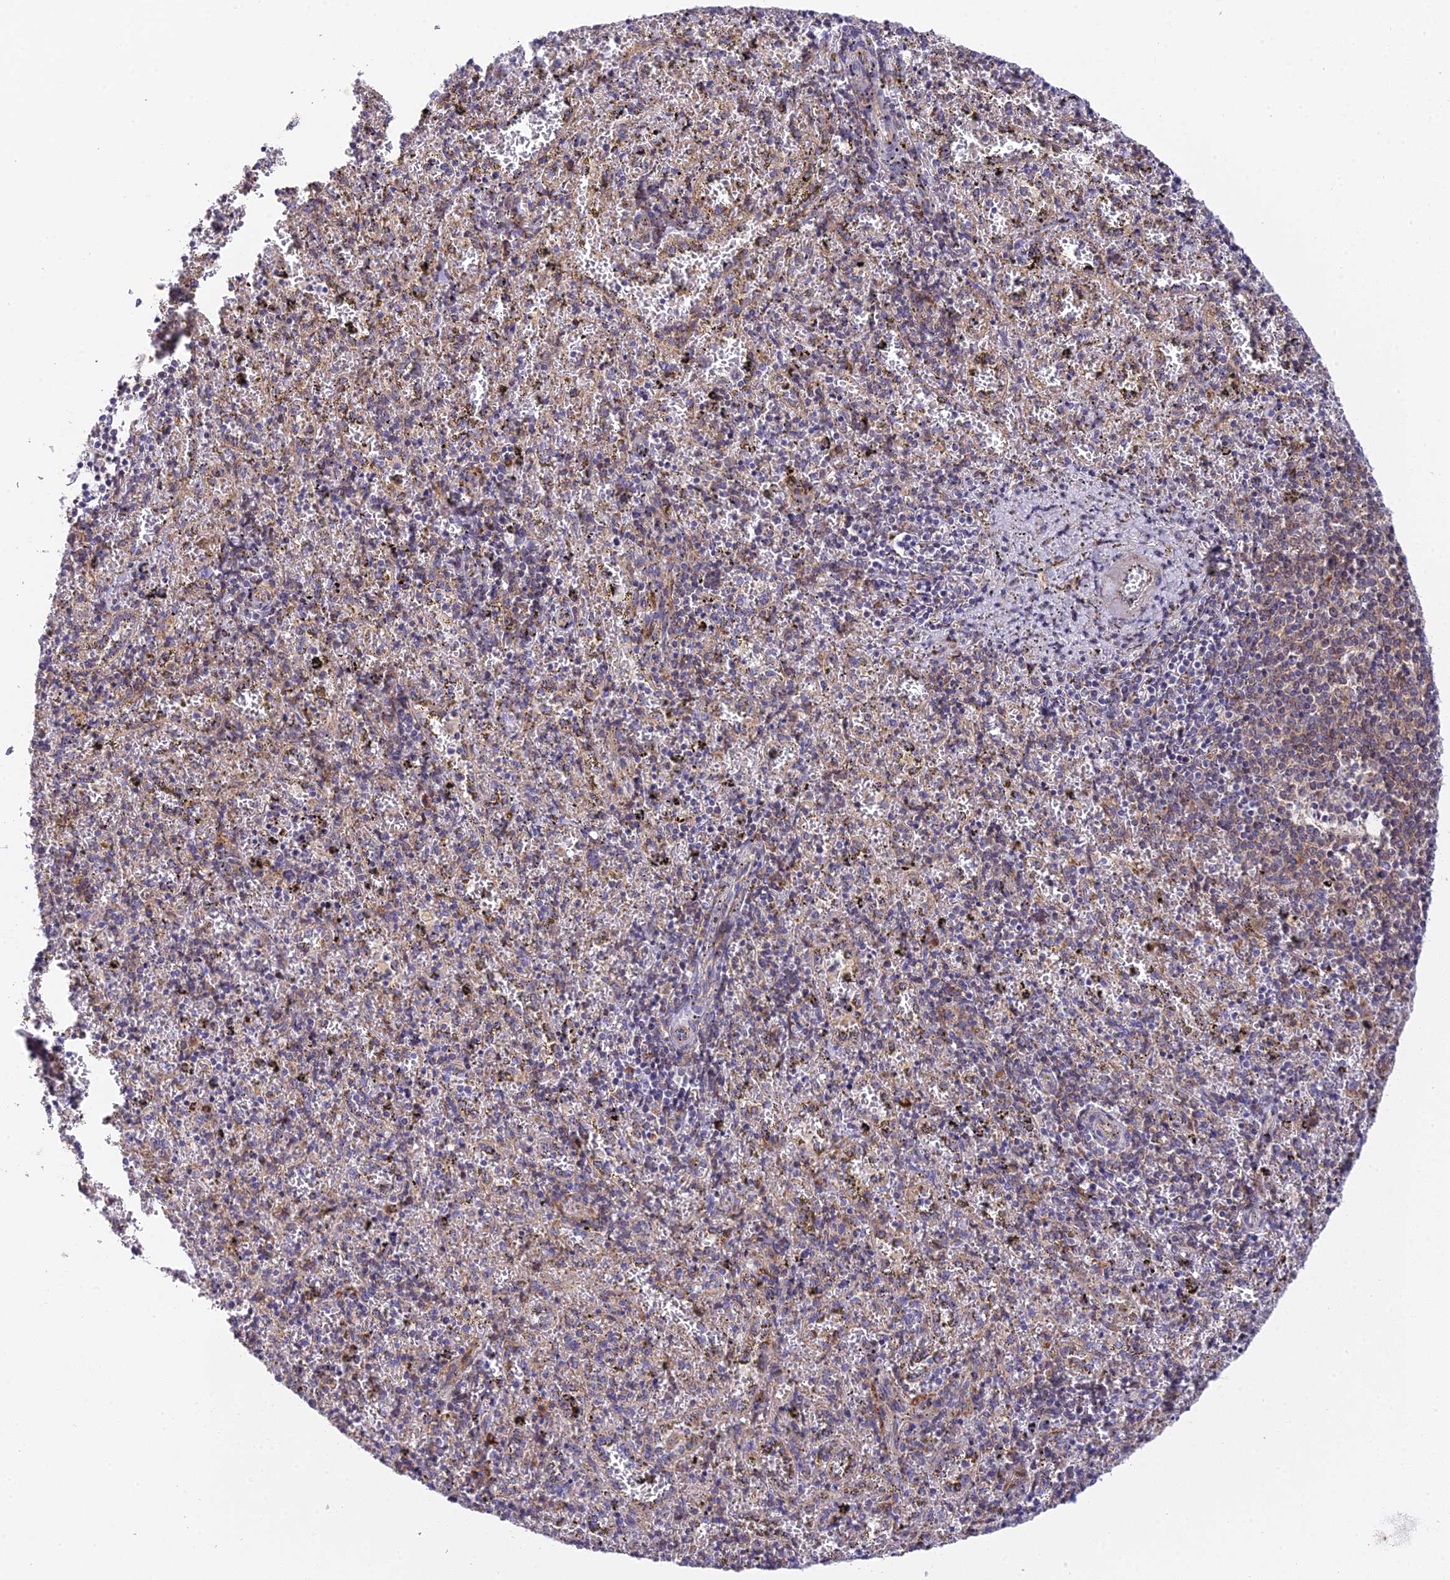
{"staining": {"intensity": "strong", "quantity": "25%-75%", "location": "cytoplasmic/membranous"}, "tissue": "spleen", "cell_type": "Cells in red pulp", "image_type": "normal", "snomed": [{"axis": "morphology", "description": "Normal tissue, NOS"}, {"axis": "topography", "description": "Spleen"}], "caption": "IHC image of normal spleen: spleen stained using immunohistochemistry (IHC) demonstrates high levels of strong protein expression localized specifically in the cytoplasmic/membranous of cells in red pulp, appearing as a cytoplasmic/membranous brown color.", "gene": "CLCN7", "patient": {"sex": "male", "age": 11}}